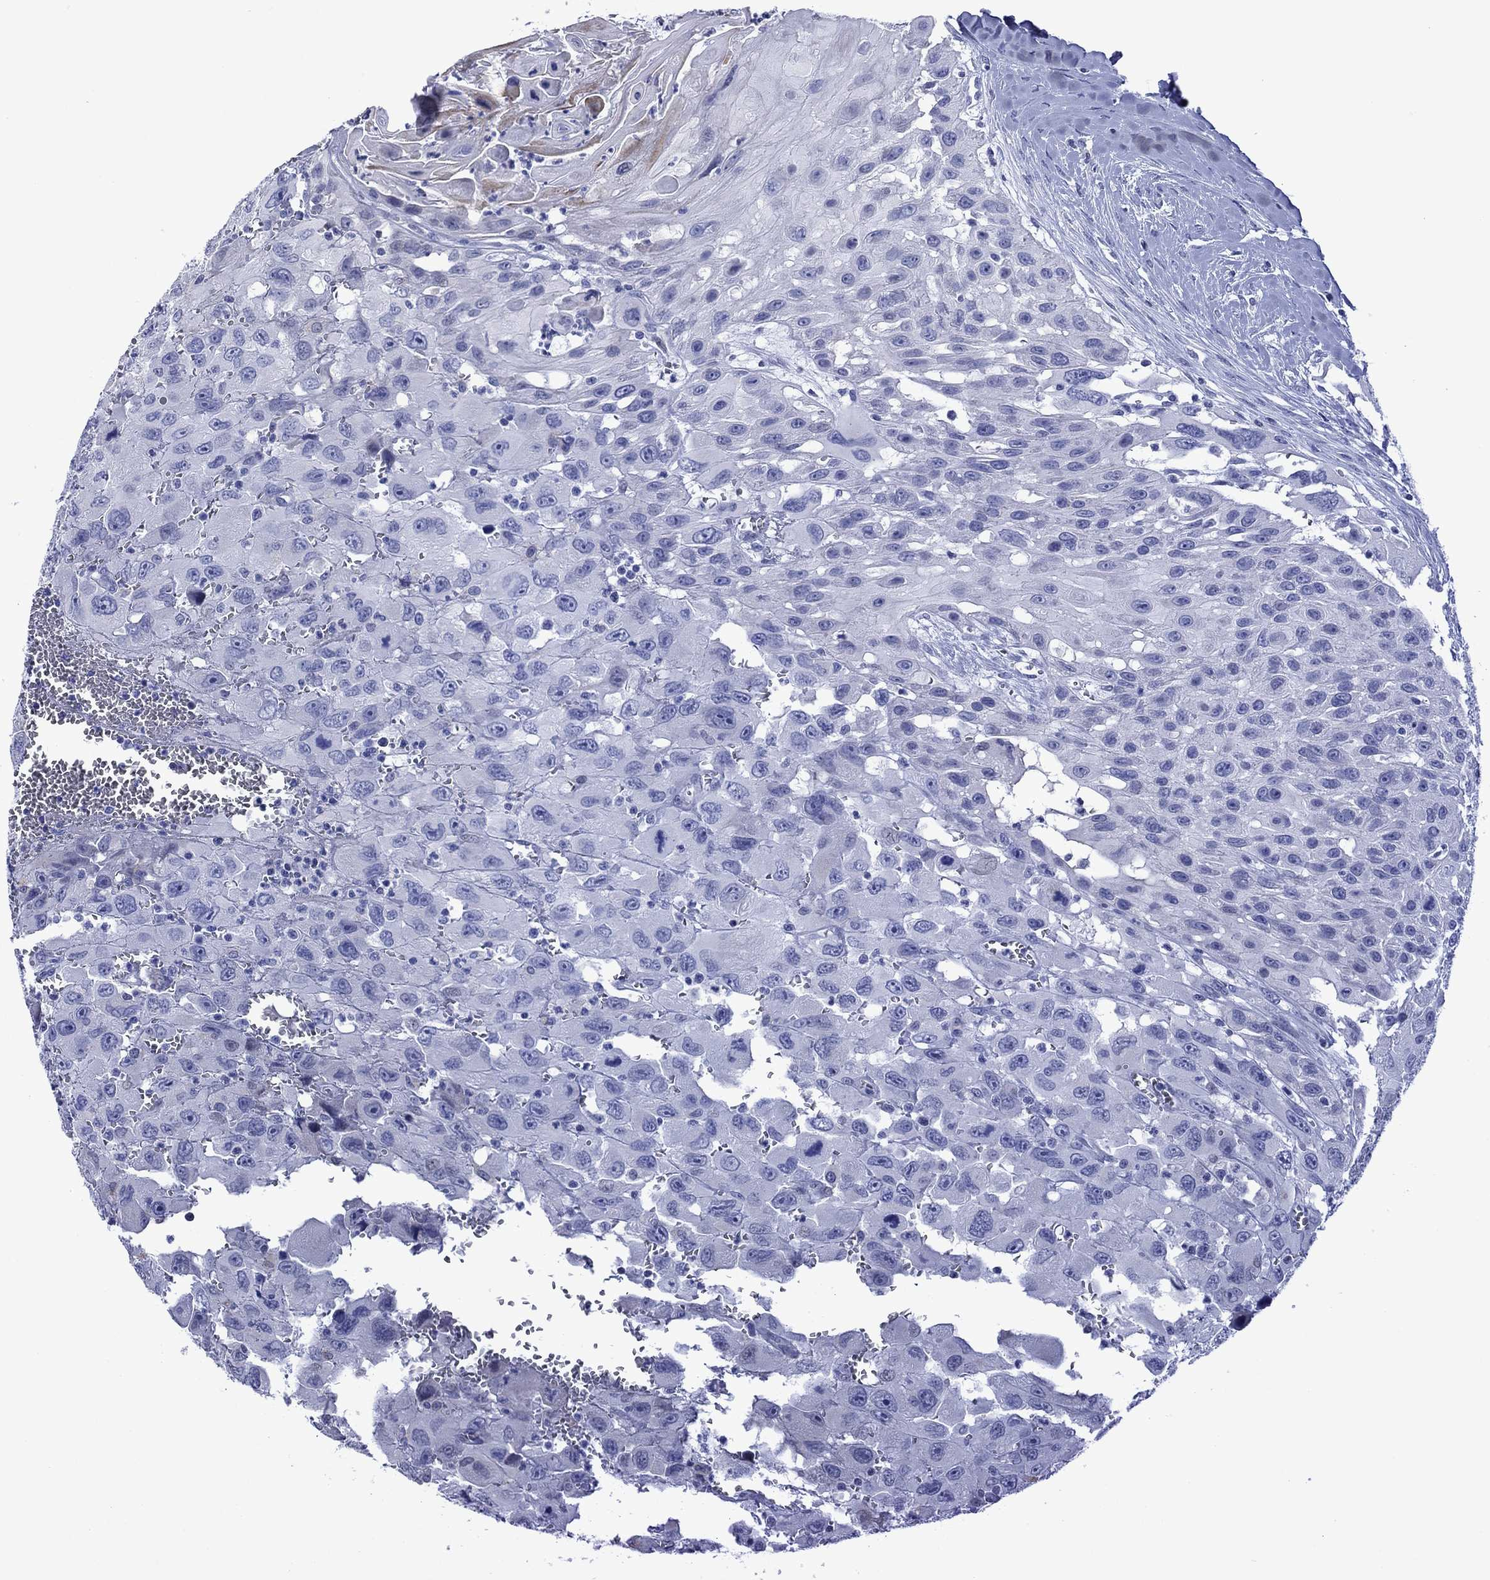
{"staining": {"intensity": "negative", "quantity": "none", "location": "none"}, "tissue": "head and neck cancer", "cell_type": "Tumor cells", "image_type": "cancer", "snomed": [{"axis": "morphology", "description": "Squamous cell carcinoma, NOS"}, {"axis": "morphology", "description": "Squamous cell carcinoma, metastatic, NOS"}, {"axis": "topography", "description": "Oral tissue"}, {"axis": "topography", "description": "Head-Neck"}], "caption": "Protein analysis of head and neck cancer reveals no significant staining in tumor cells.", "gene": "PIWIL1", "patient": {"sex": "female", "age": 85}}